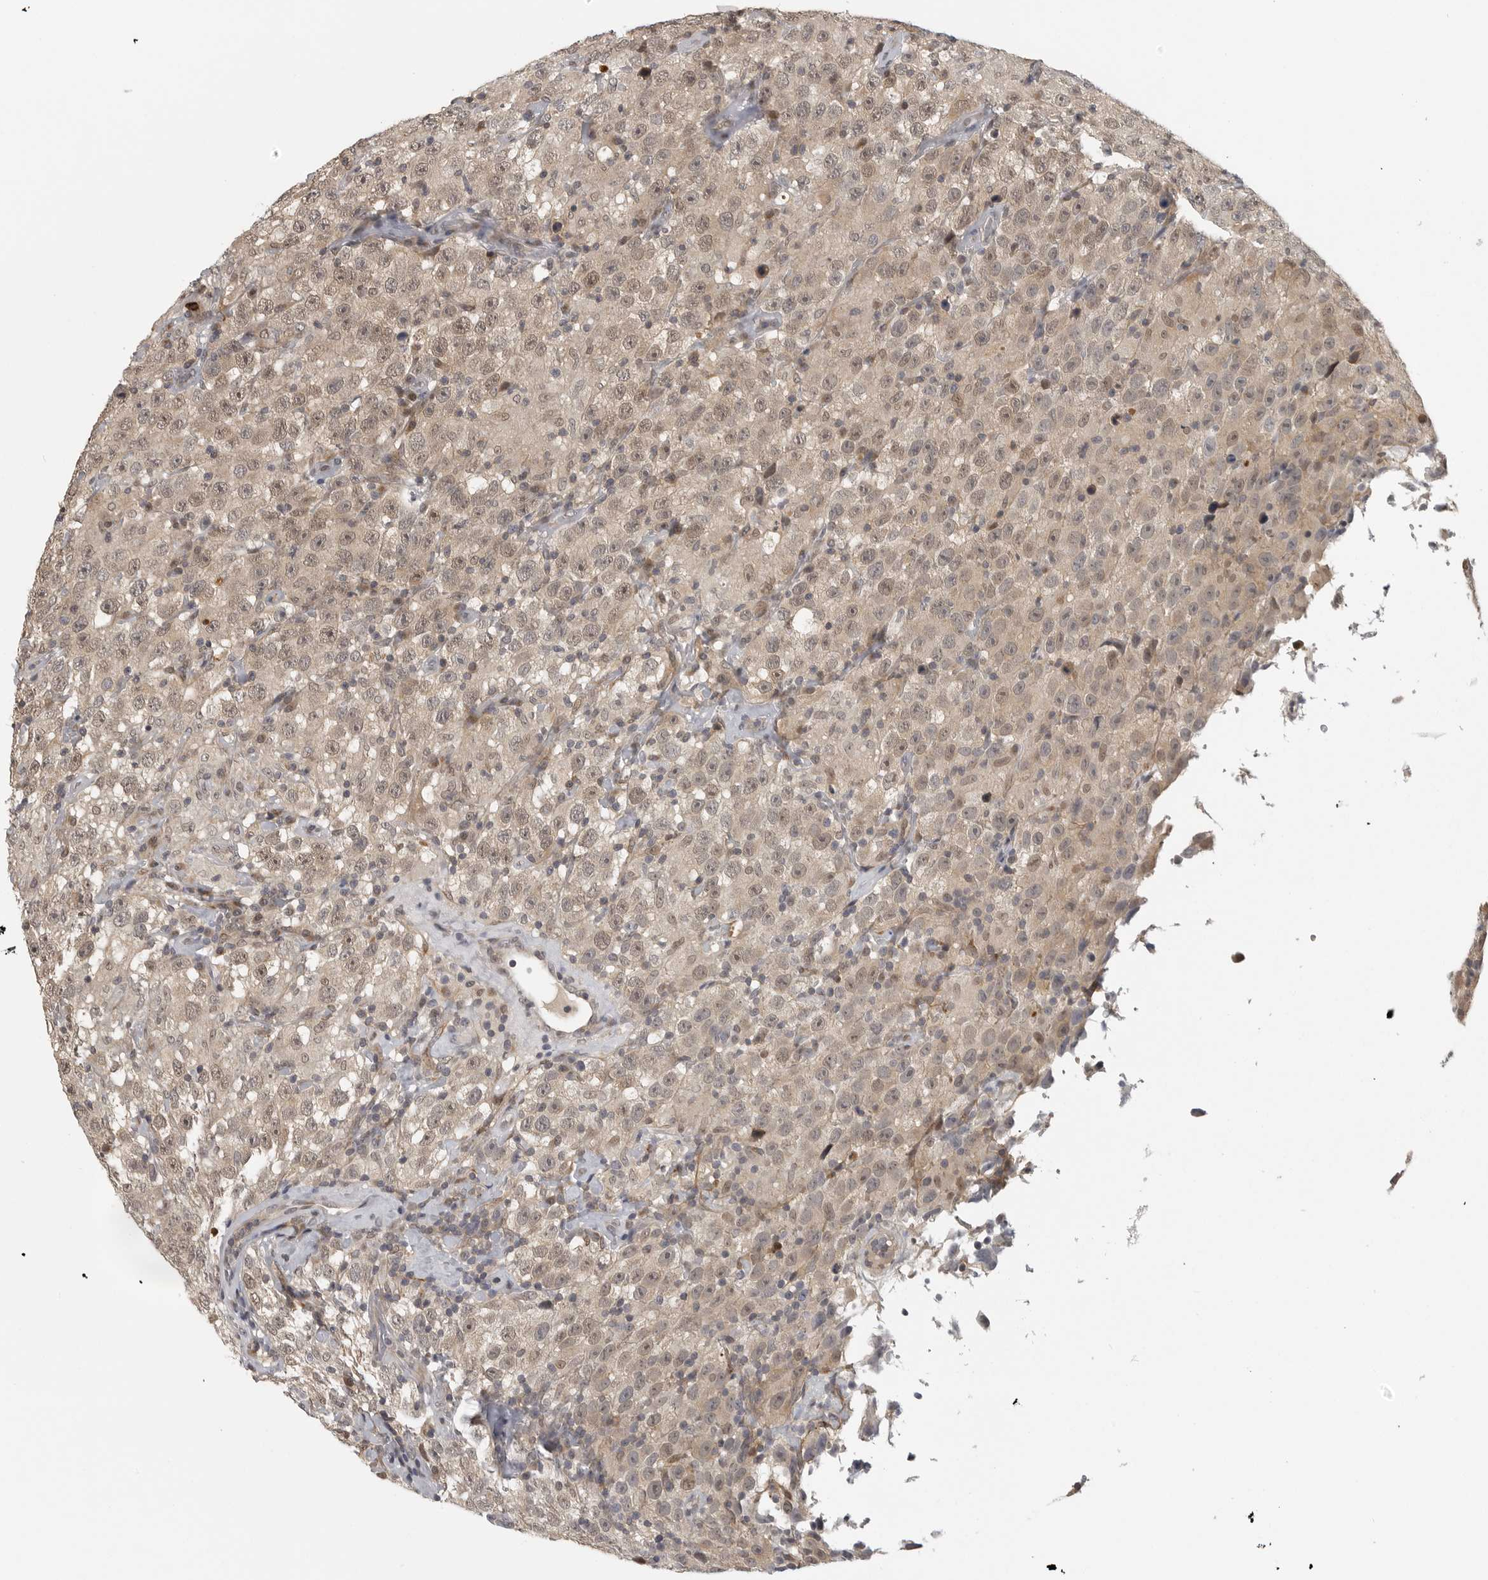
{"staining": {"intensity": "weak", "quantity": ">75%", "location": "cytoplasmic/membranous,nuclear"}, "tissue": "testis cancer", "cell_type": "Tumor cells", "image_type": "cancer", "snomed": [{"axis": "morphology", "description": "Seminoma, NOS"}, {"axis": "topography", "description": "Testis"}], "caption": "An IHC image of tumor tissue is shown. Protein staining in brown shows weak cytoplasmic/membranous and nuclear positivity in seminoma (testis) within tumor cells. (Brightfield microscopy of DAB IHC at high magnification).", "gene": "UROD", "patient": {"sex": "male", "age": 41}}